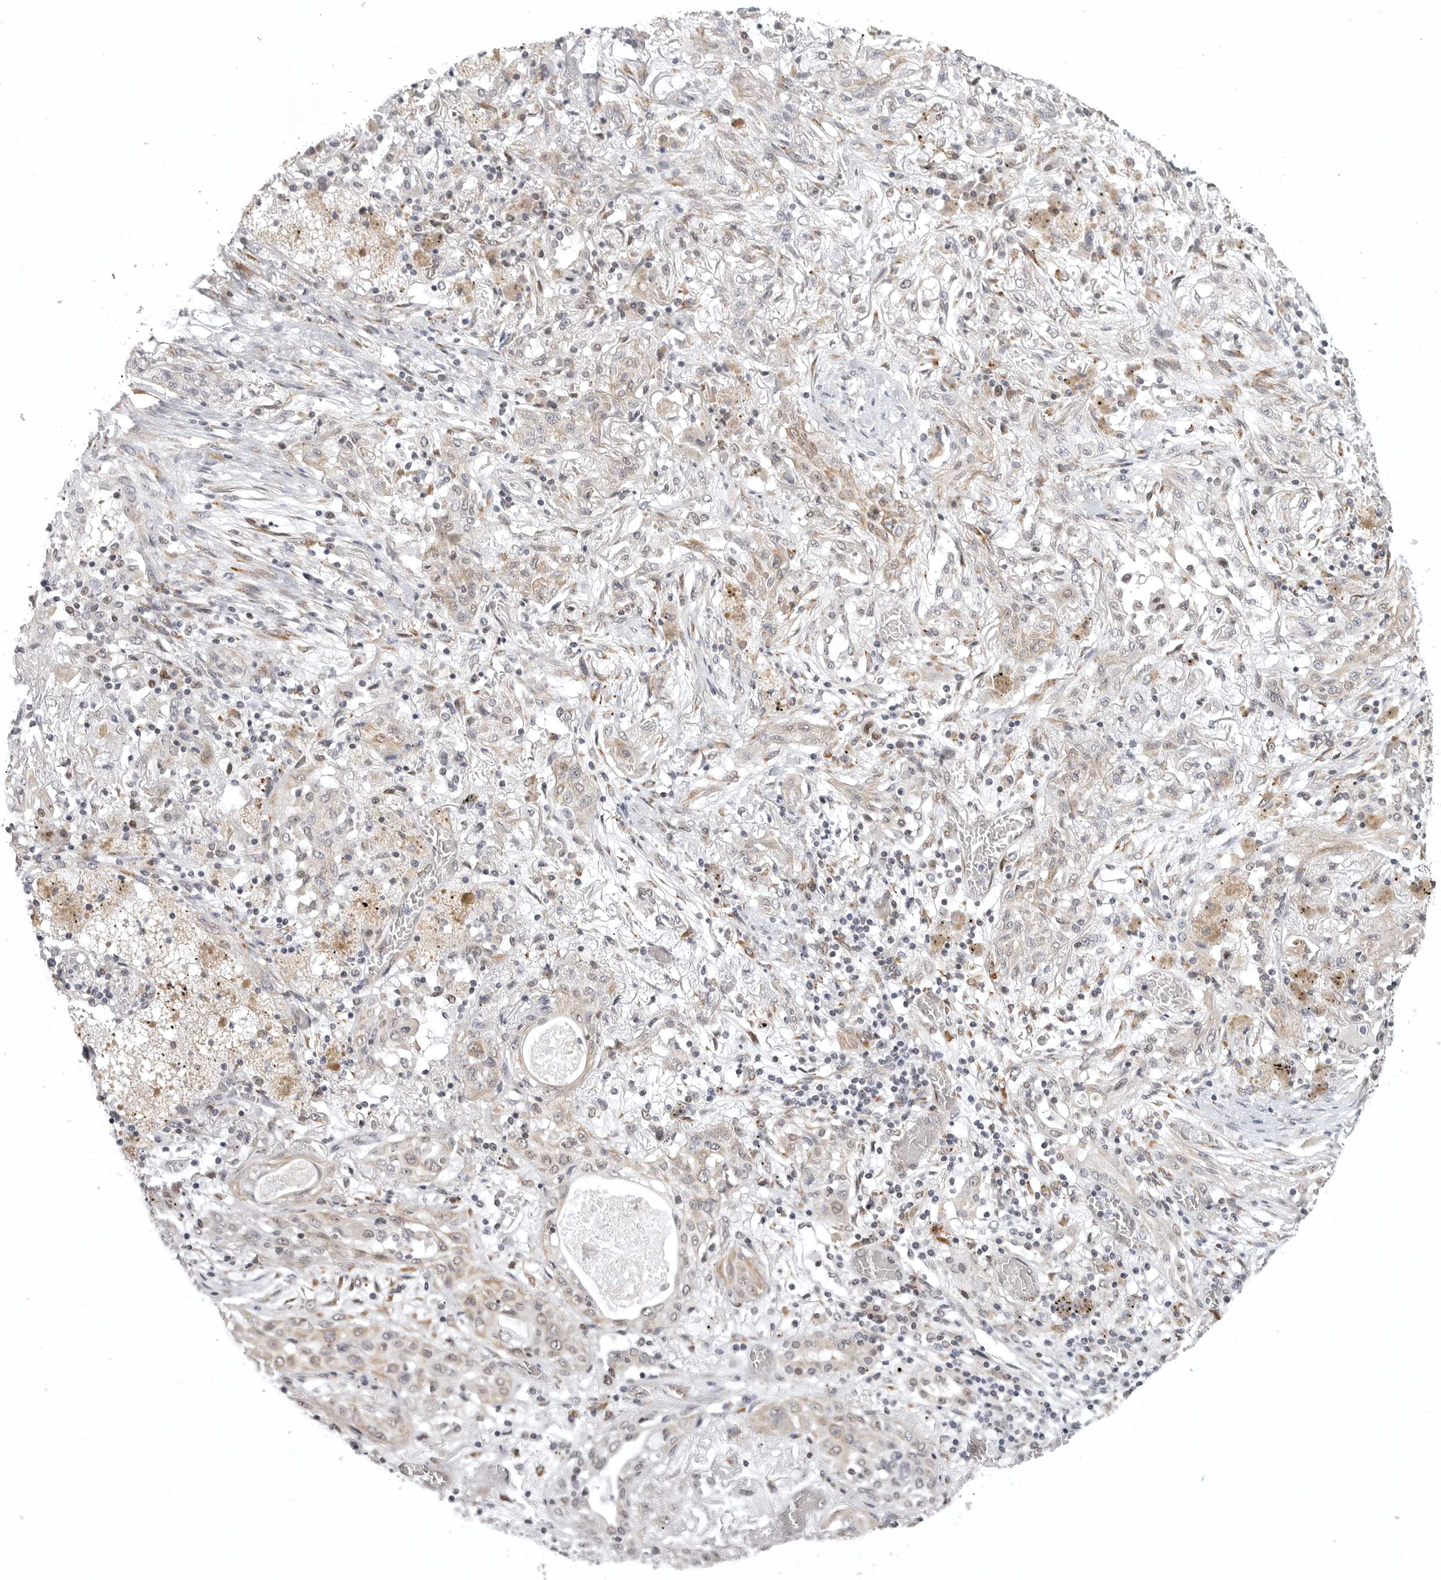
{"staining": {"intensity": "weak", "quantity": "<25%", "location": "cytoplasmic/membranous"}, "tissue": "lung cancer", "cell_type": "Tumor cells", "image_type": "cancer", "snomed": [{"axis": "morphology", "description": "Squamous cell carcinoma, NOS"}, {"axis": "topography", "description": "Lung"}], "caption": "Immunohistochemistry photomicrograph of lung cancer stained for a protein (brown), which displays no positivity in tumor cells.", "gene": "PRDM10", "patient": {"sex": "female", "age": 47}}